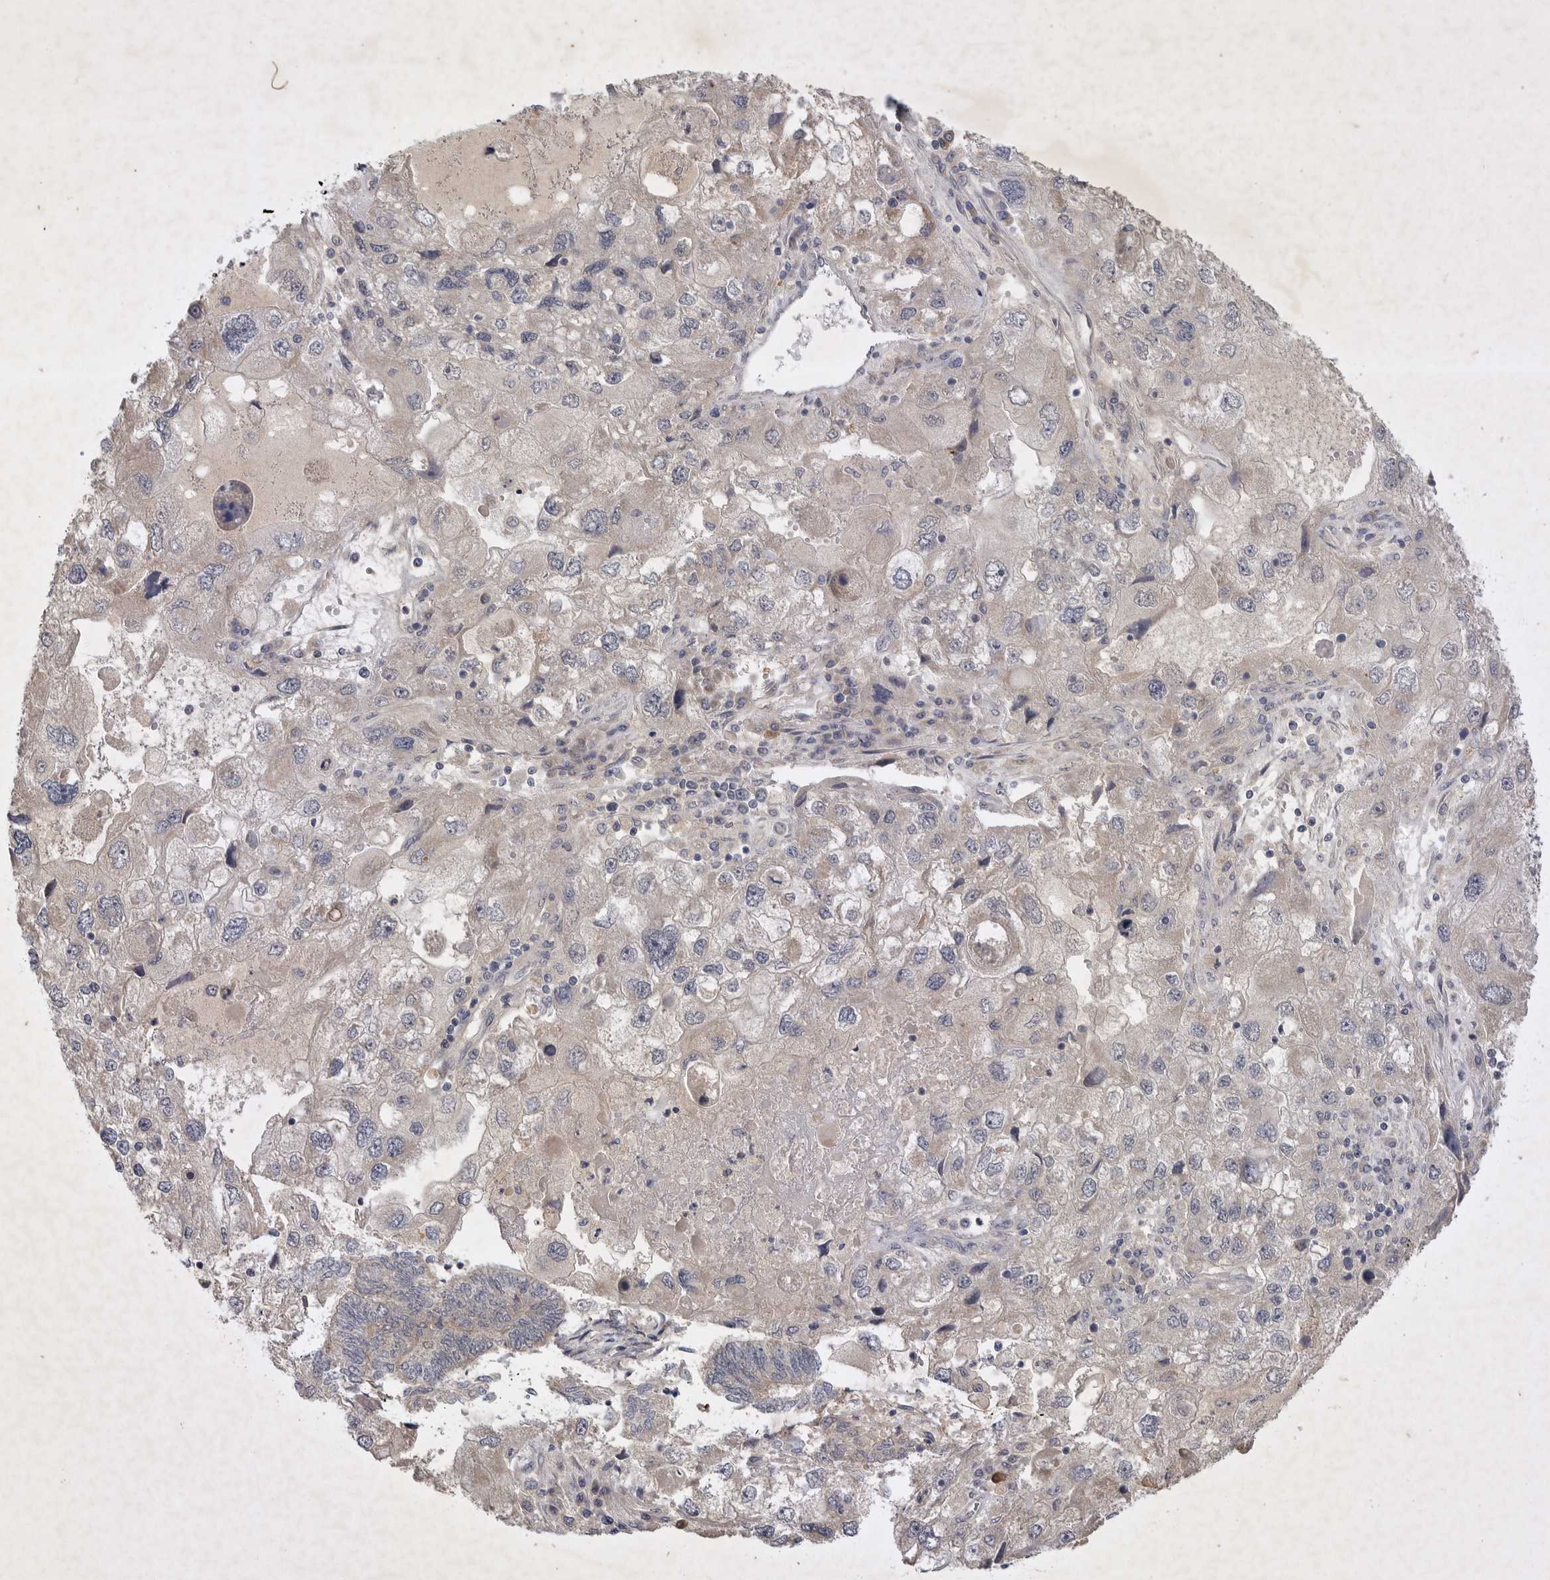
{"staining": {"intensity": "weak", "quantity": "25%-75%", "location": "cytoplasmic/membranous"}, "tissue": "endometrial cancer", "cell_type": "Tumor cells", "image_type": "cancer", "snomed": [{"axis": "morphology", "description": "Adenocarcinoma, NOS"}, {"axis": "topography", "description": "Uterus"}], "caption": "Endometrial cancer (adenocarcinoma) stained for a protein (brown) shows weak cytoplasmic/membranous positive expression in about 25%-75% of tumor cells.", "gene": "PTPDC1", "patient": {"sex": "female", "age": 77}}